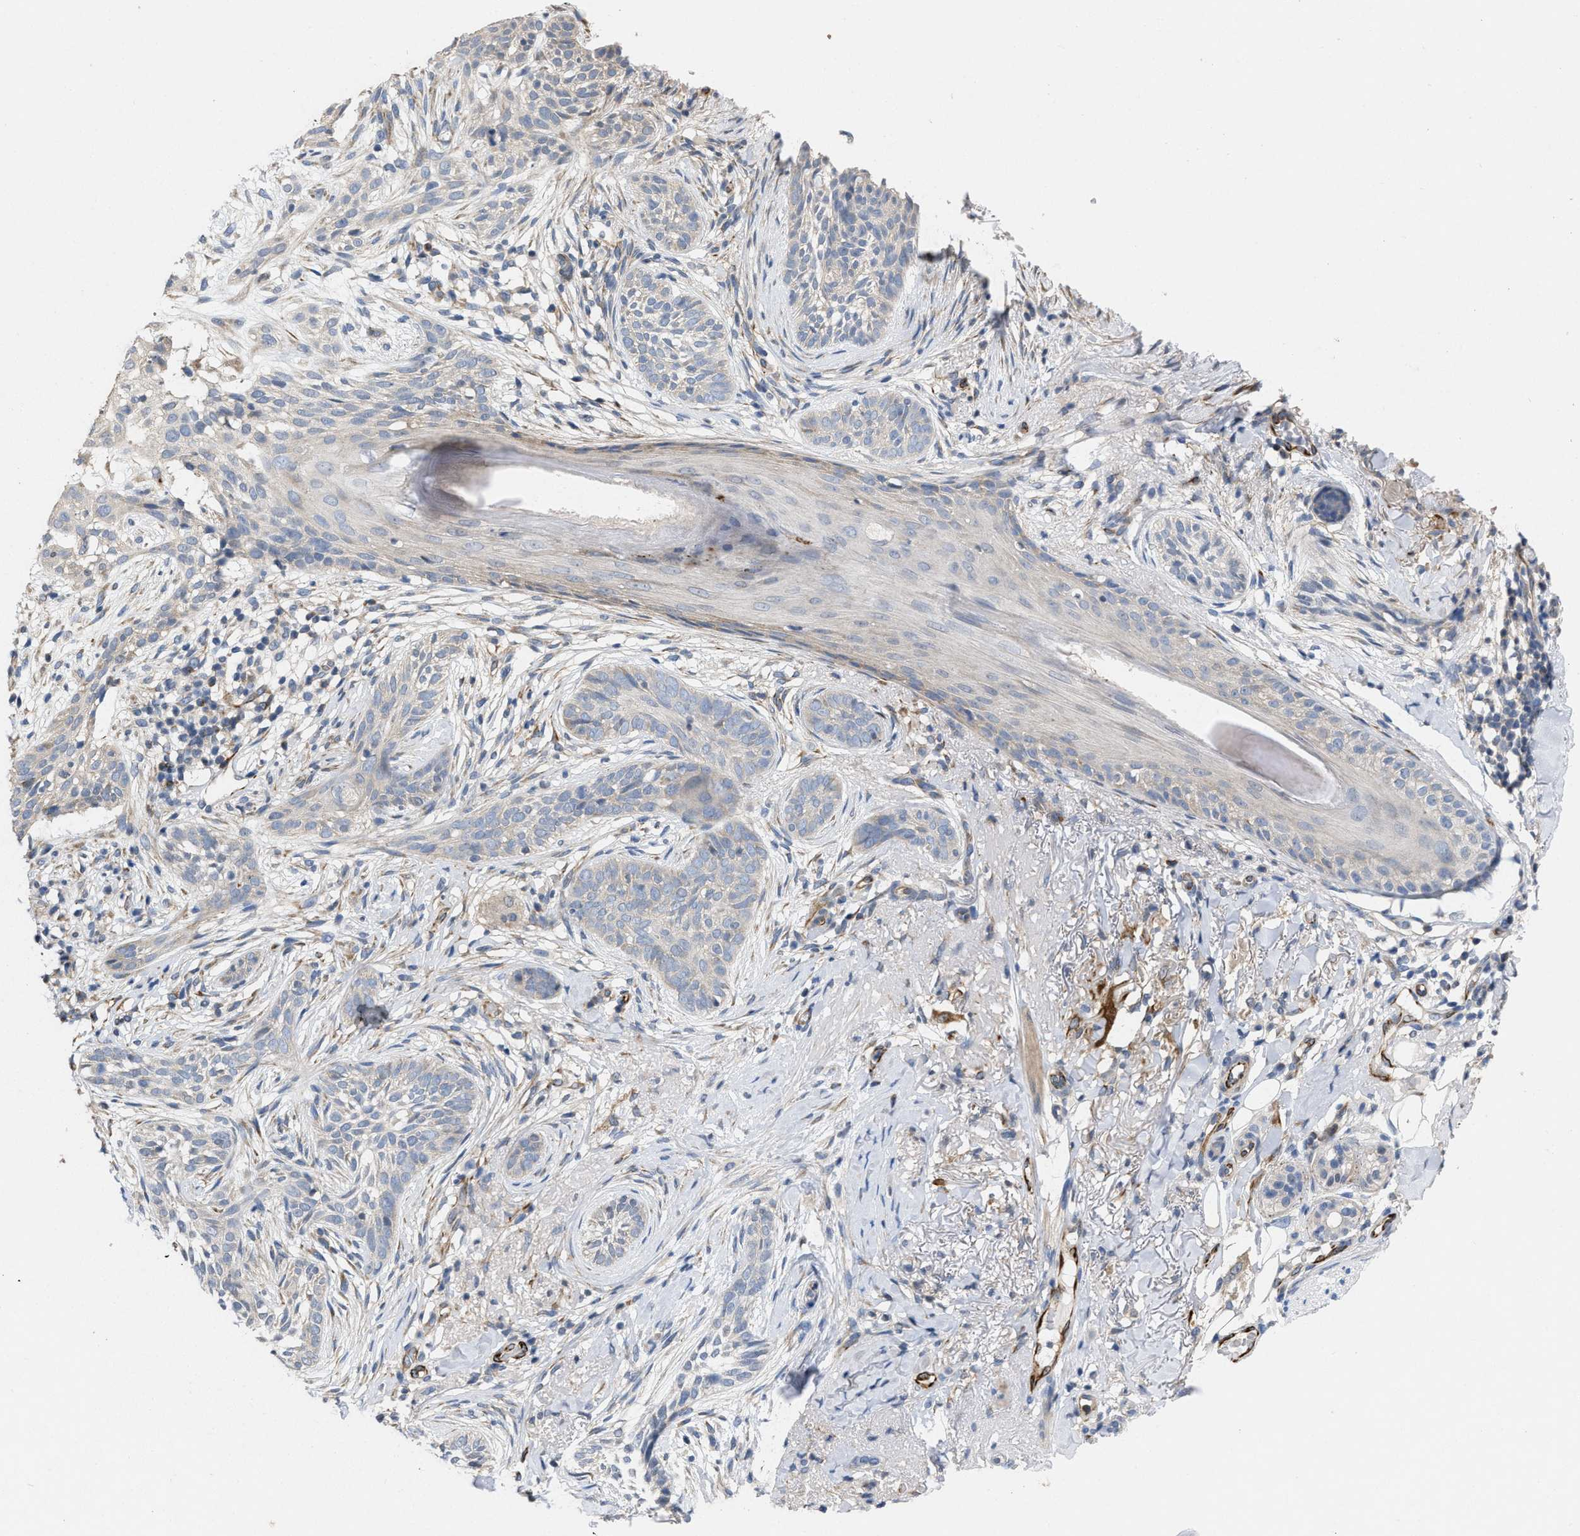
{"staining": {"intensity": "negative", "quantity": "none", "location": "none"}, "tissue": "skin cancer", "cell_type": "Tumor cells", "image_type": "cancer", "snomed": [{"axis": "morphology", "description": "Basal cell carcinoma"}, {"axis": "topography", "description": "Skin"}], "caption": "Immunohistochemical staining of human skin cancer demonstrates no significant staining in tumor cells.", "gene": "TMEM131", "patient": {"sex": "female", "age": 88}}